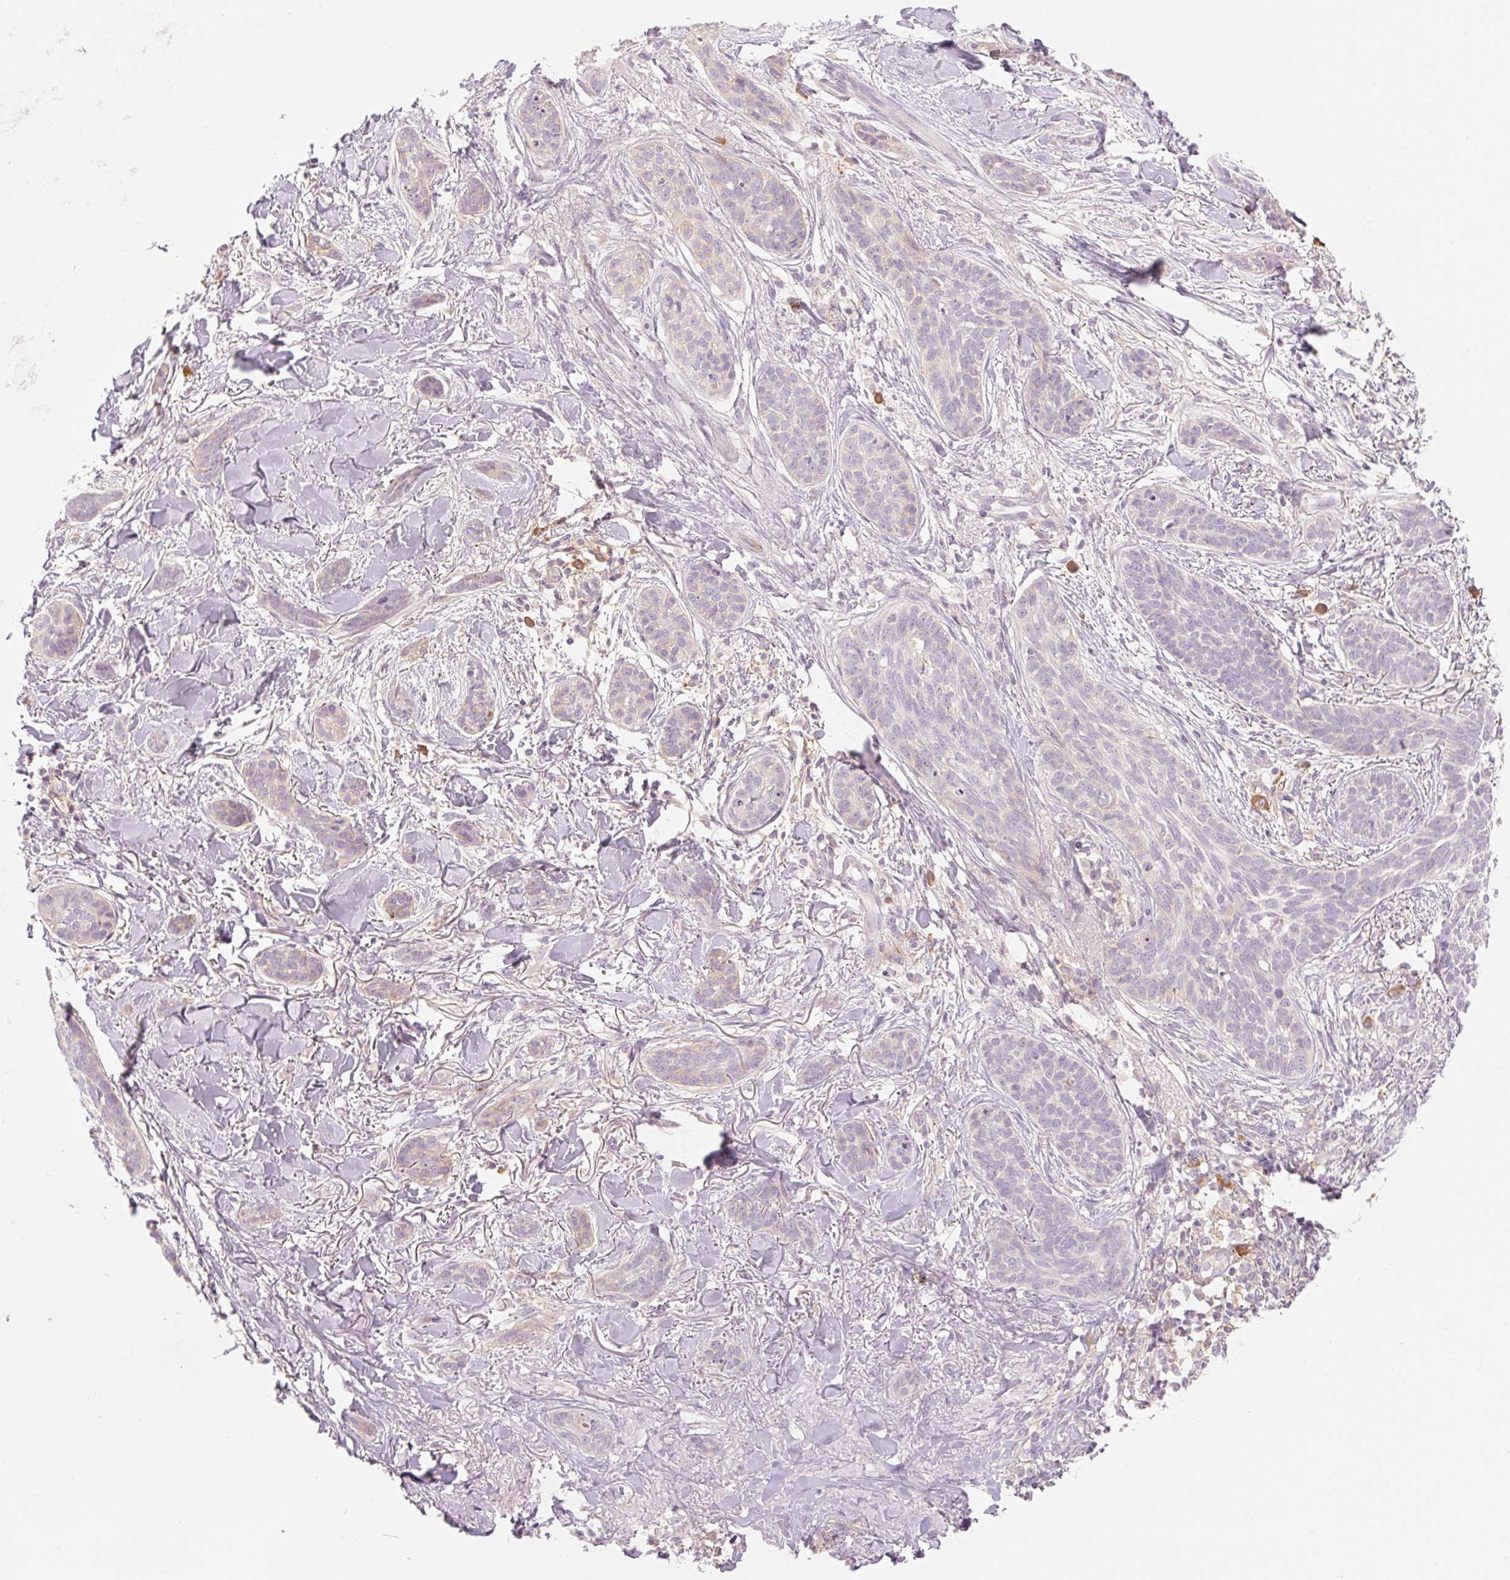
{"staining": {"intensity": "negative", "quantity": "none", "location": "none"}, "tissue": "skin cancer", "cell_type": "Tumor cells", "image_type": "cancer", "snomed": [{"axis": "morphology", "description": "Basal cell carcinoma"}, {"axis": "topography", "description": "Skin"}], "caption": "Basal cell carcinoma (skin) was stained to show a protein in brown. There is no significant expression in tumor cells.", "gene": "MYO1D", "patient": {"sex": "male", "age": 52}}